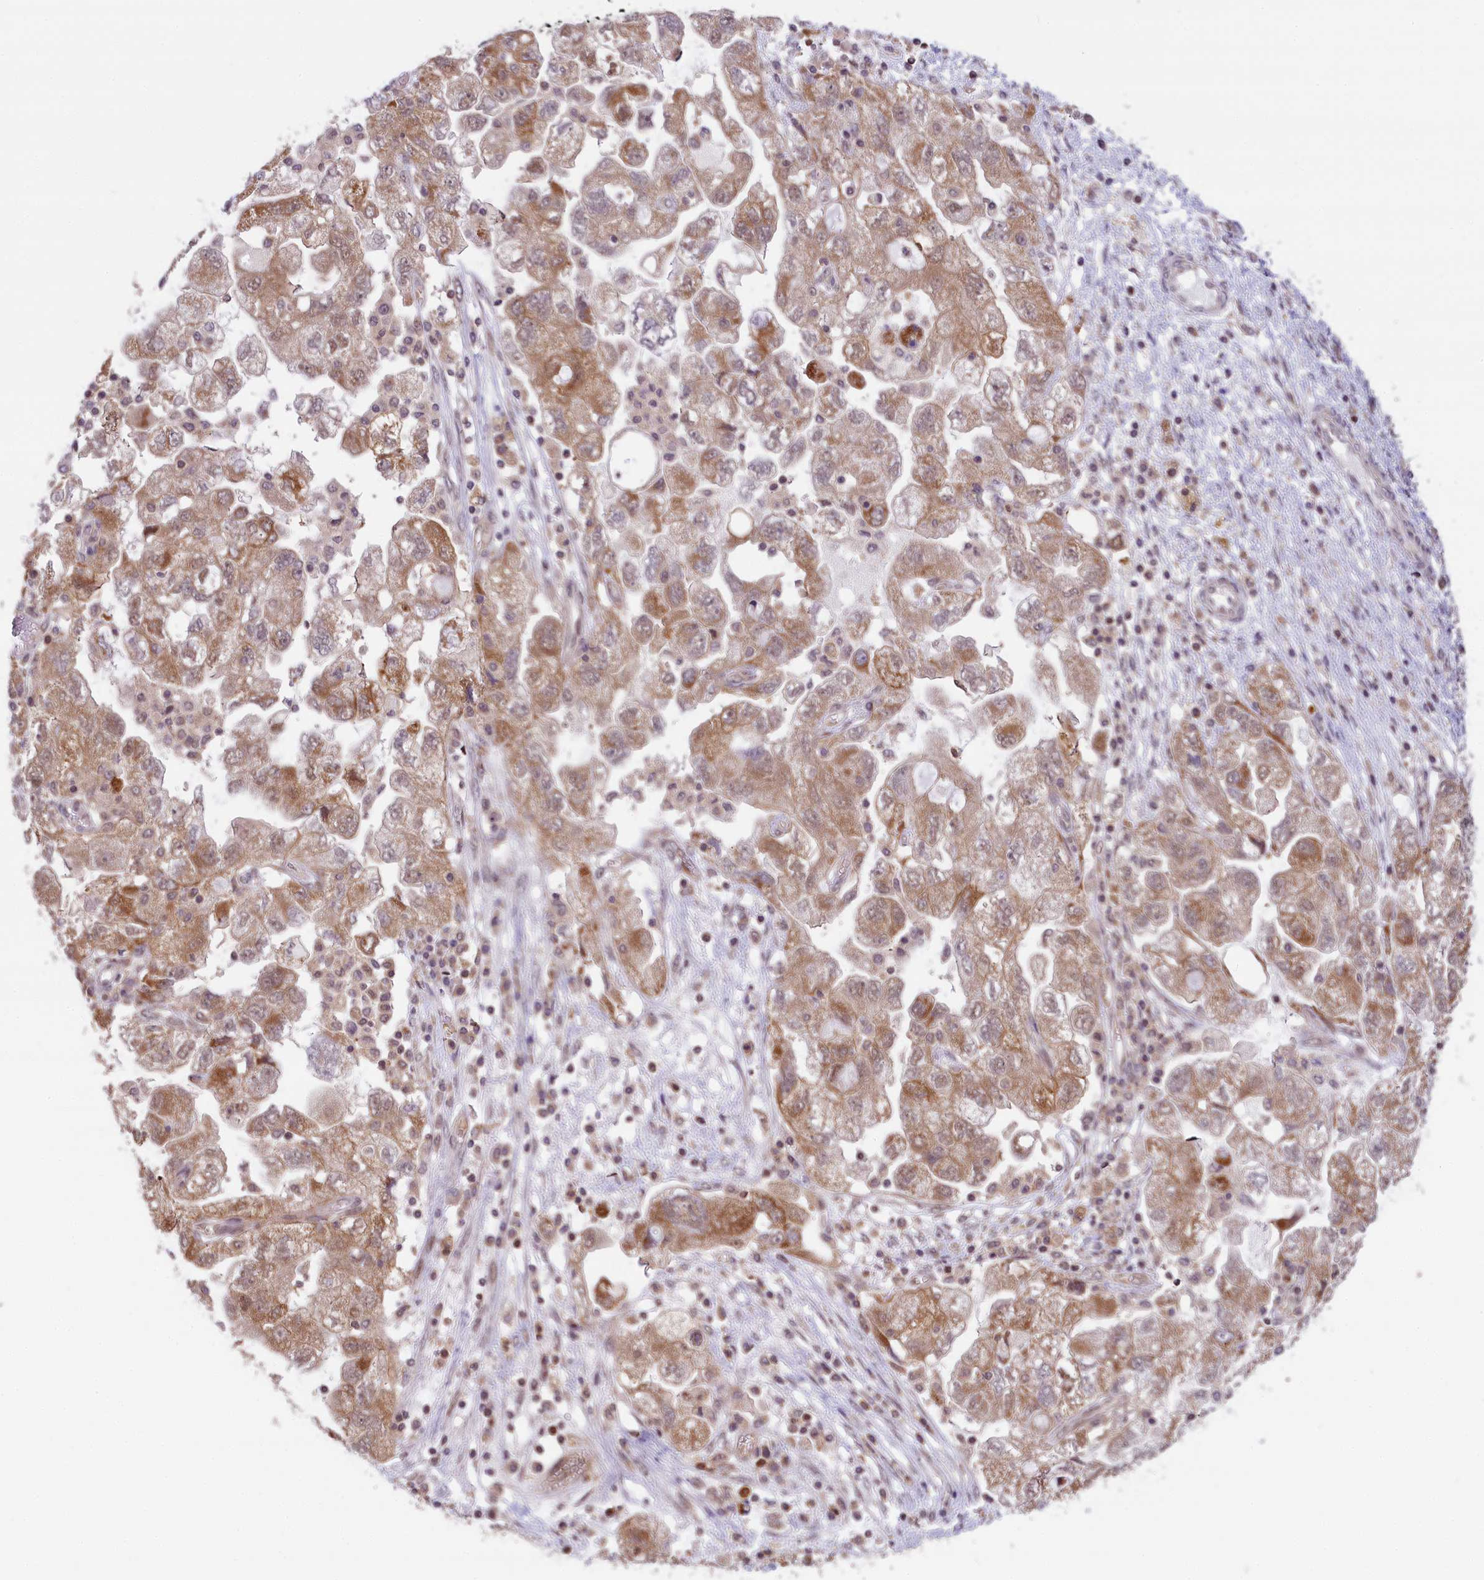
{"staining": {"intensity": "moderate", "quantity": ">75%", "location": "cytoplasmic/membranous"}, "tissue": "ovarian cancer", "cell_type": "Tumor cells", "image_type": "cancer", "snomed": [{"axis": "morphology", "description": "Carcinoma, NOS"}, {"axis": "morphology", "description": "Cystadenocarcinoma, serous, NOS"}, {"axis": "topography", "description": "Ovary"}], "caption": "Serous cystadenocarcinoma (ovarian) stained with DAB immunohistochemistry demonstrates medium levels of moderate cytoplasmic/membranous positivity in about >75% of tumor cells.", "gene": "CARD8", "patient": {"sex": "female", "age": 69}}